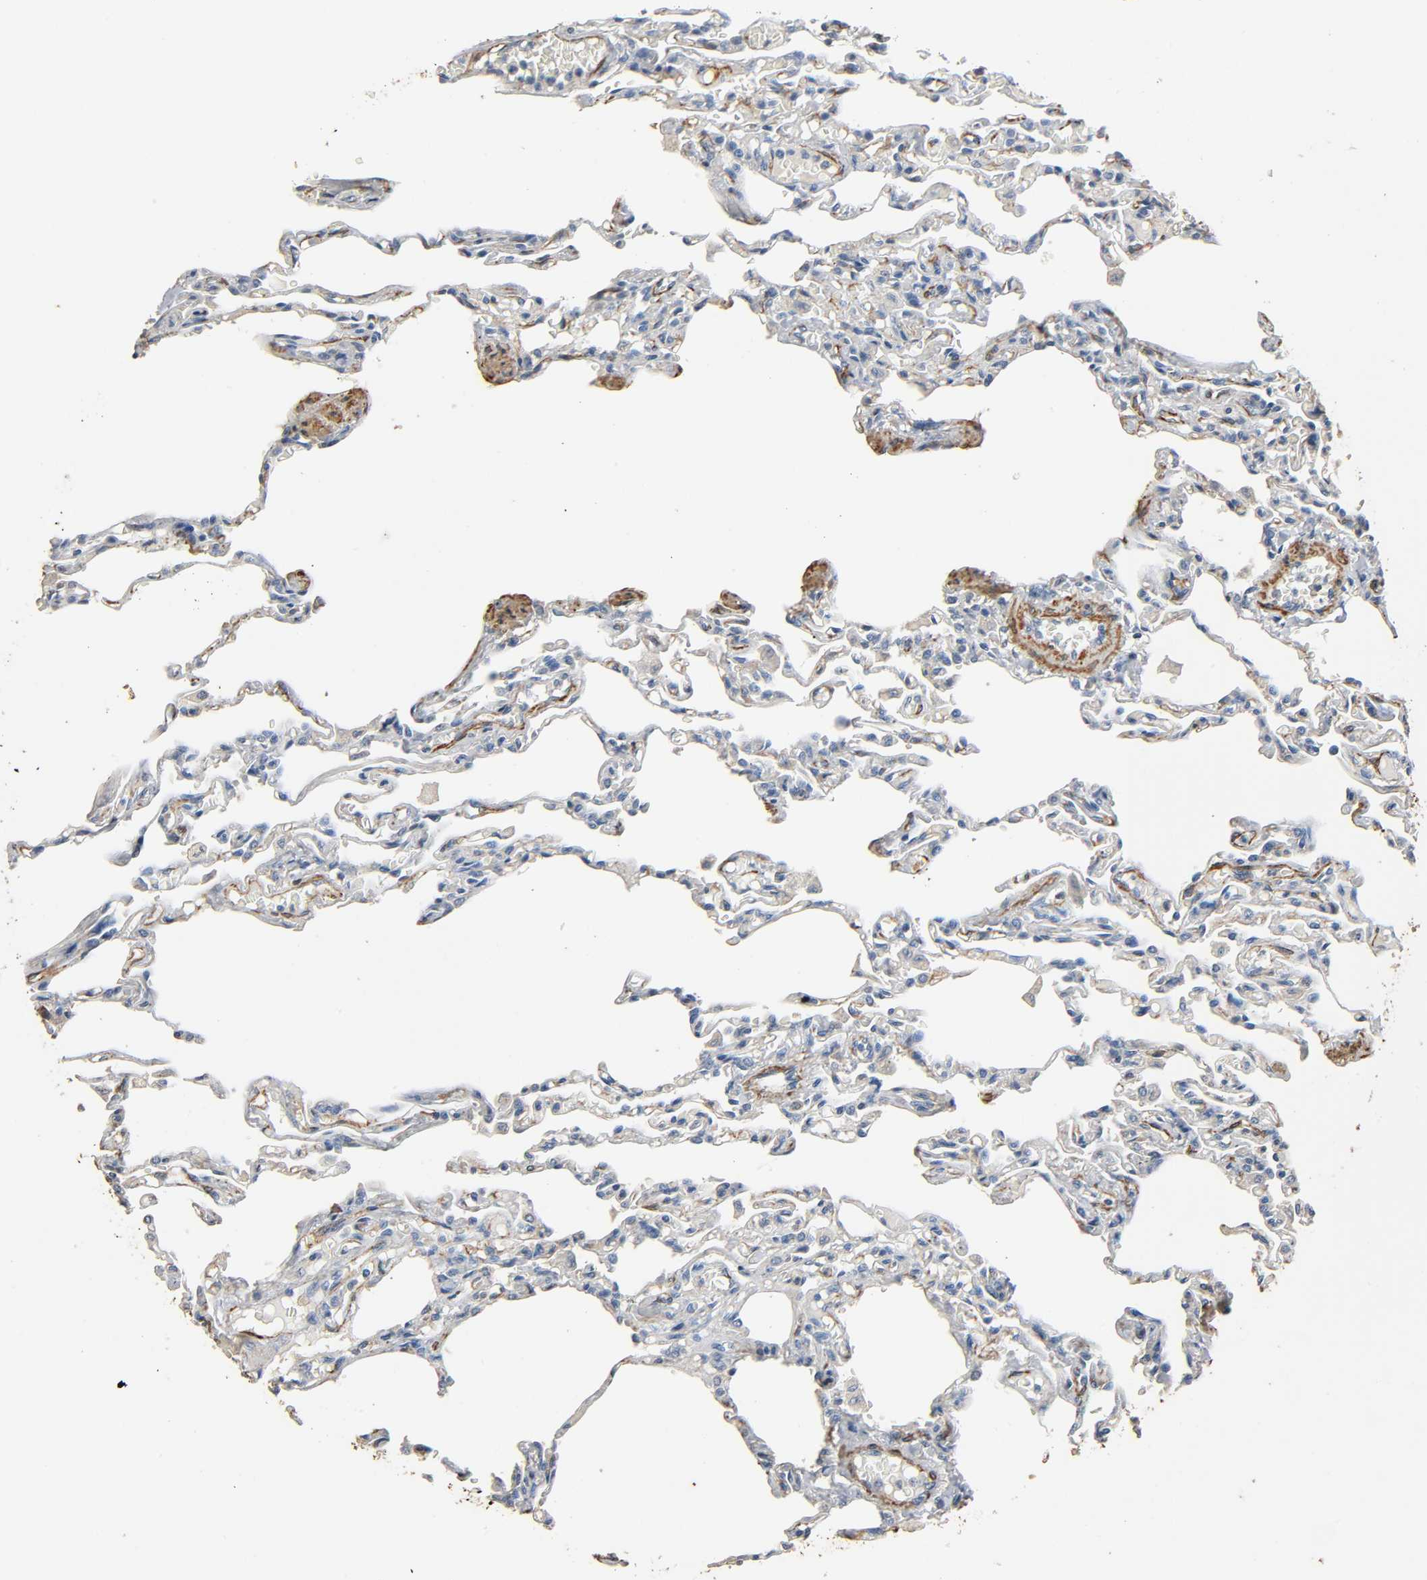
{"staining": {"intensity": "weak", "quantity": "<25%", "location": "cytoplasmic/membranous"}, "tissue": "lung", "cell_type": "Alveolar cells", "image_type": "normal", "snomed": [{"axis": "morphology", "description": "Normal tissue, NOS"}, {"axis": "topography", "description": "Lung"}], "caption": "Lung was stained to show a protein in brown. There is no significant expression in alveolar cells.", "gene": "GSTA1", "patient": {"sex": "male", "age": 21}}